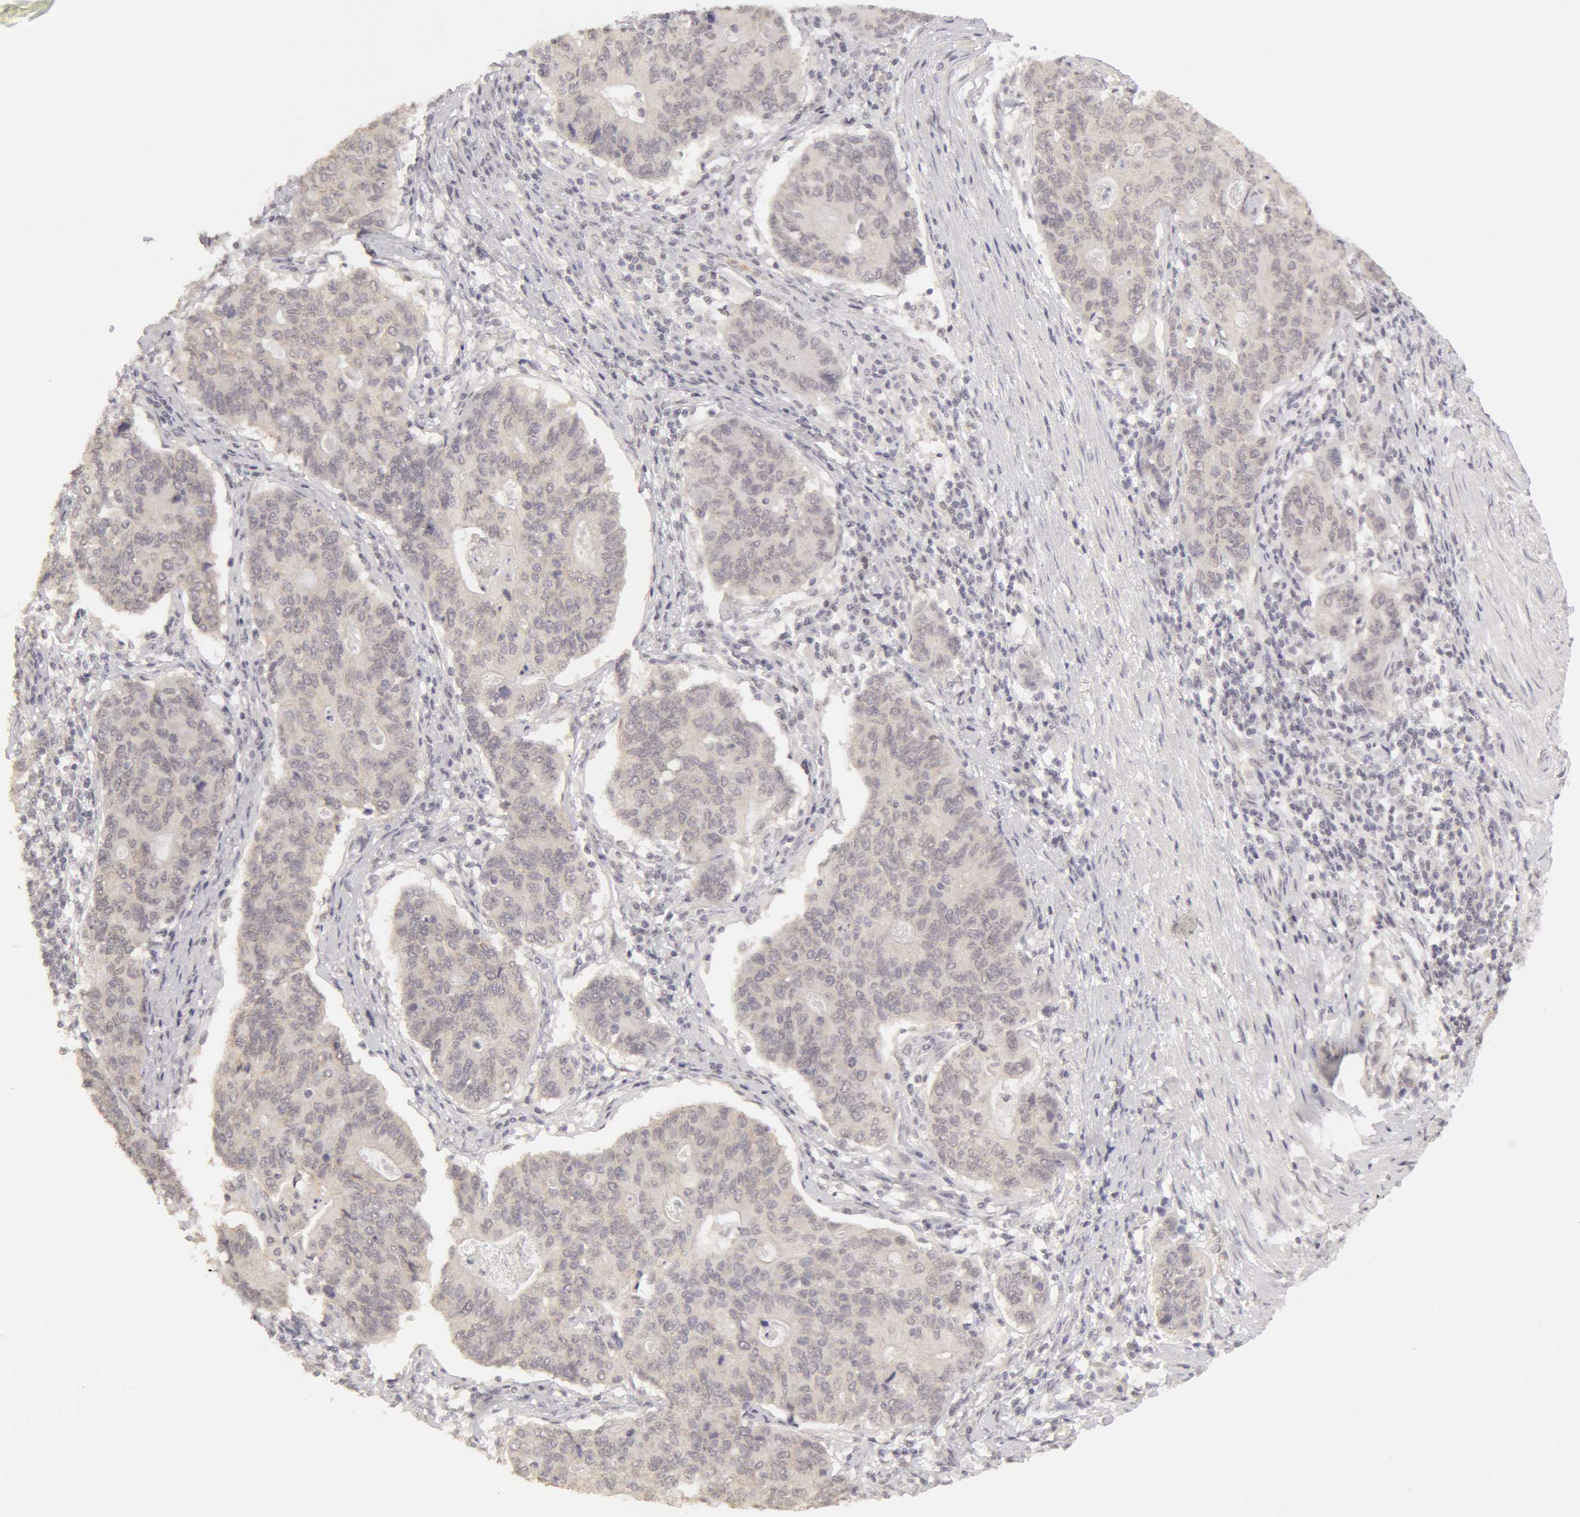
{"staining": {"intensity": "weak", "quantity": ">75%", "location": "cytoplasmic/membranous"}, "tissue": "stomach cancer", "cell_type": "Tumor cells", "image_type": "cancer", "snomed": [{"axis": "morphology", "description": "Adenocarcinoma, NOS"}, {"axis": "topography", "description": "Esophagus"}, {"axis": "topography", "description": "Stomach"}], "caption": "Immunohistochemistry of human stomach cancer displays low levels of weak cytoplasmic/membranous expression in about >75% of tumor cells.", "gene": "ADAM10", "patient": {"sex": "male", "age": 74}}